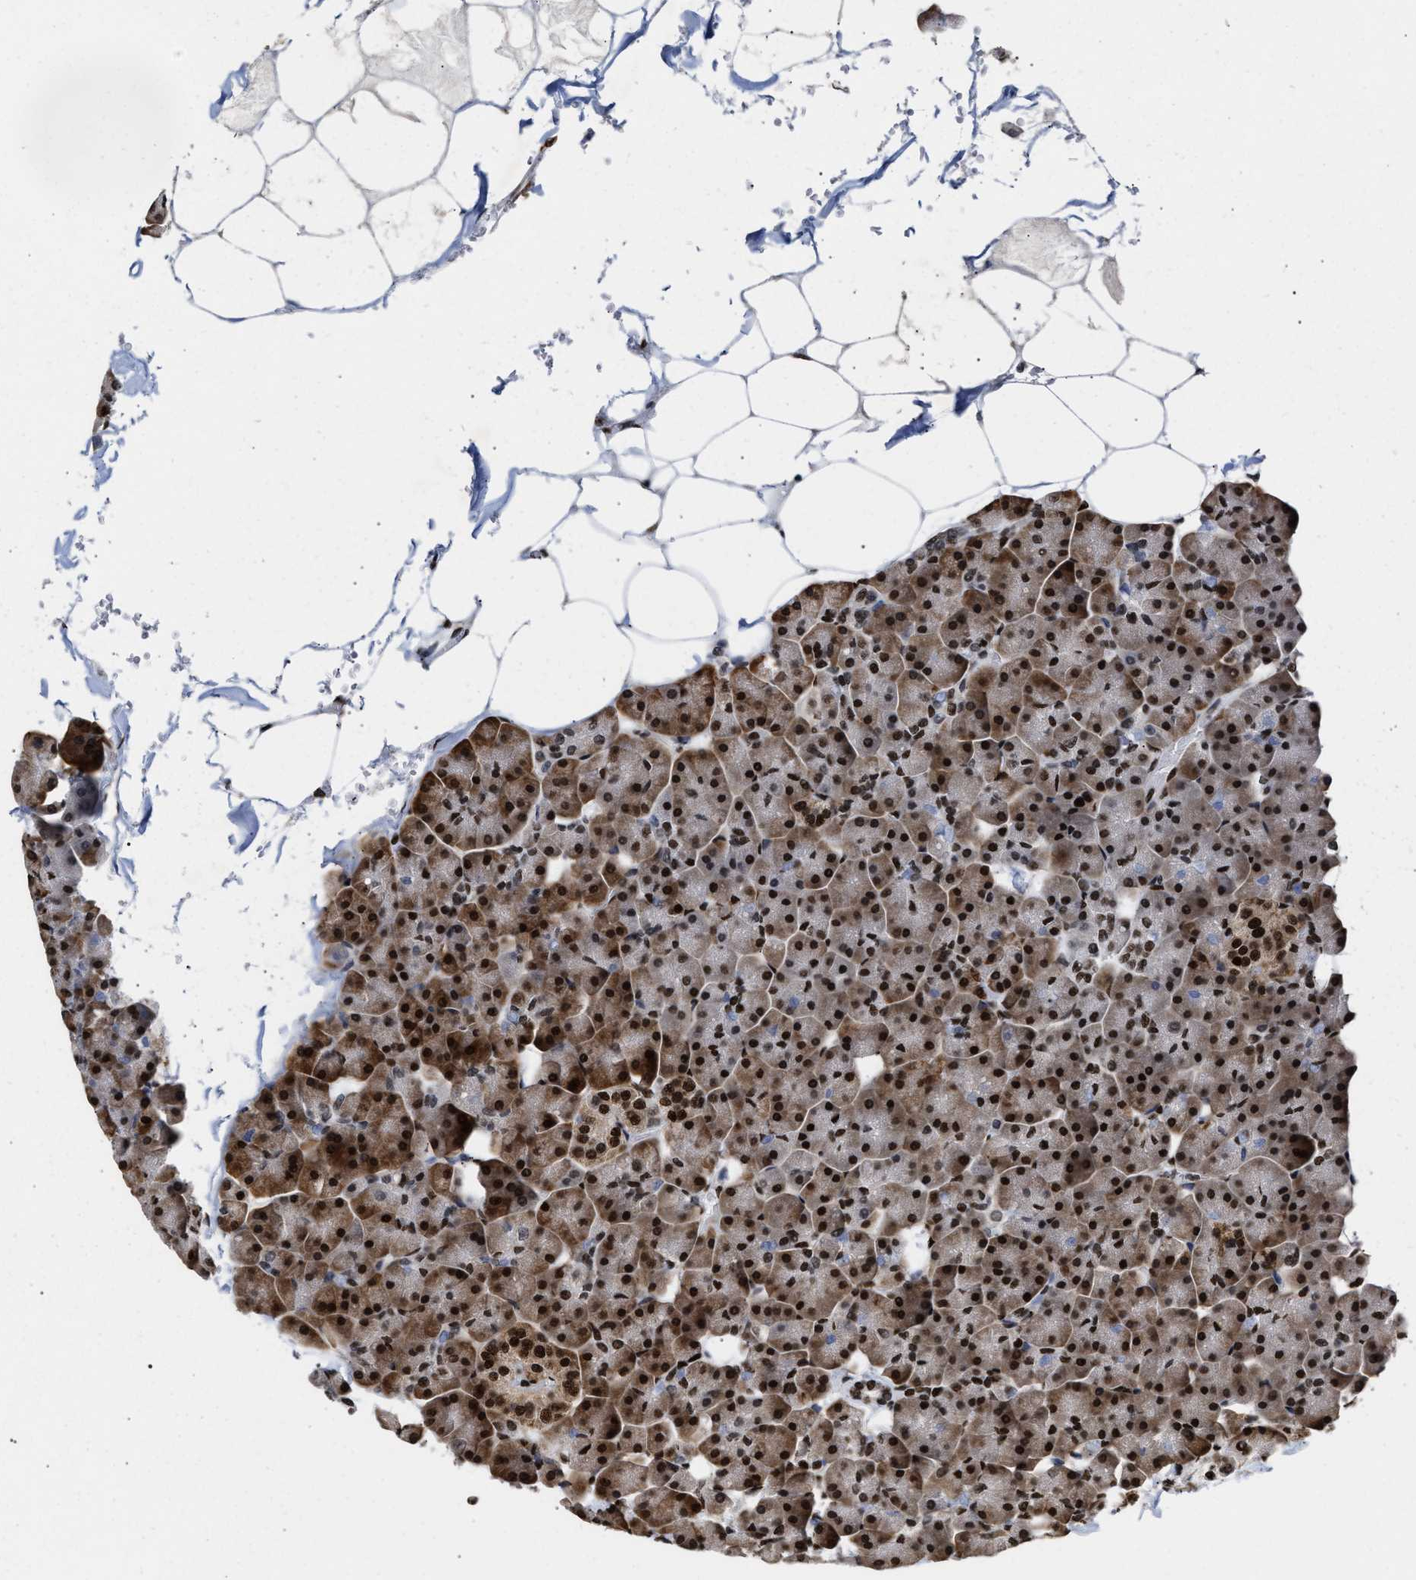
{"staining": {"intensity": "strong", "quantity": ">75%", "location": "cytoplasmic/membranous,nuclear"}, "tissue": "pancreas", "cell_type": "Exocrine glandular cells", "image_type": "normal", "snomed": [{"axis": "morphology", "description": "Normal tissue, NOS"}, {"axis": "topography", "description": "Pancreas"}], "caption": "DAB immunohistochemical staining of unremarkable pancreas exhibits strong cytoplasmic/membranous,nuclear protein staining in approximately >75% of exocrine glandular cells. Ihc stains the protein of interest in brown and the nuclei are stained blue.", "gene": "PSIP1", "patient": {"sex": "male", "age": 35}}